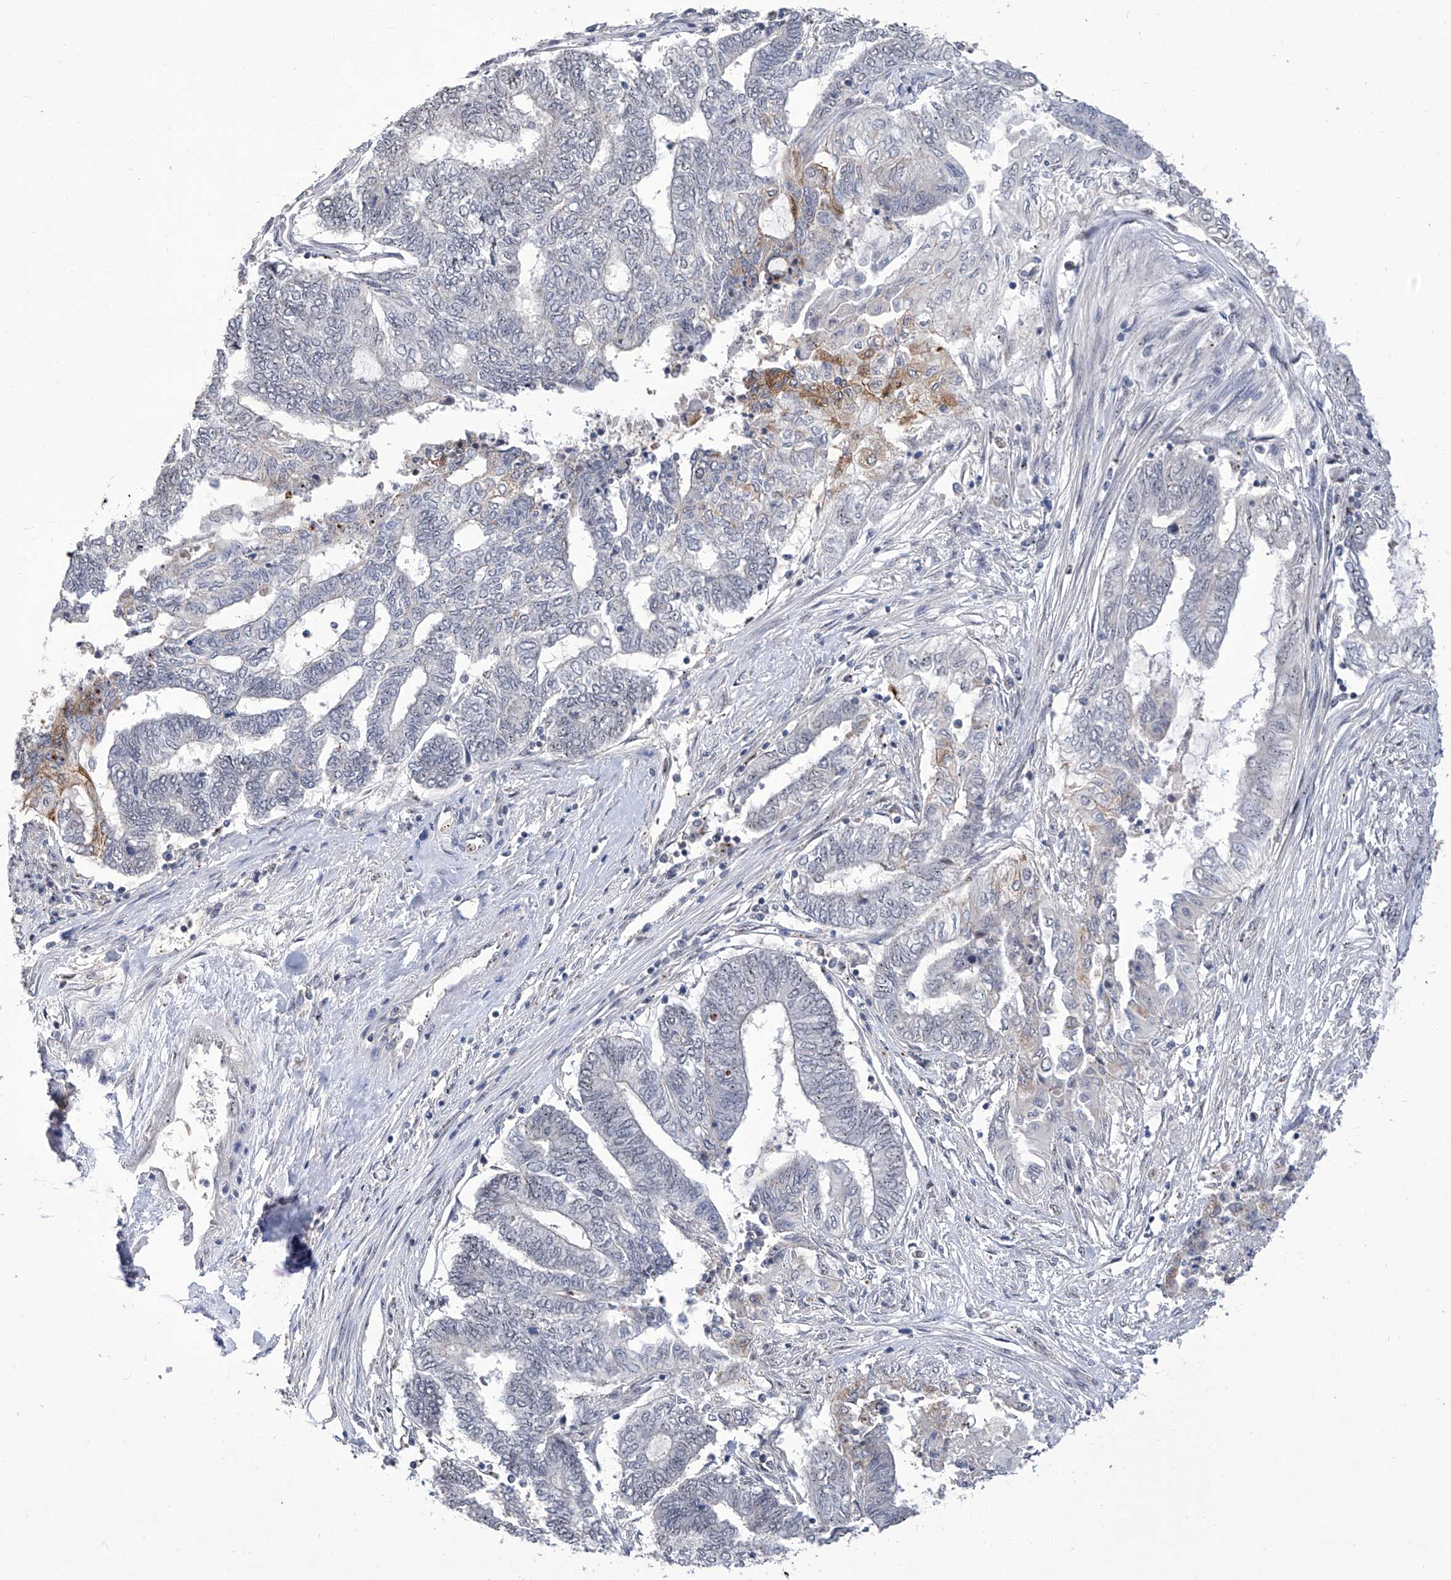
{"staining": {"intensity": "negative", "quantity": "none", "location": "none"}, "tissue": "endometrial cancer", "cell_type": "Tumor cells", "image_type": "cancer", "snomed": [{"axis": "morphology", "description": "Adenocarcinoma, NOS"}, {"axis": "topography", "description": "Uterus"}, {"axis": "topography", "description": "Endometrium"}], "caption": "Micrograph shows no significant protein expression in tumor cells of endometrial cancer (adenocarcinoma).", "gene": "CMTR1", "patient": {"sex": "female", "age": 70}}